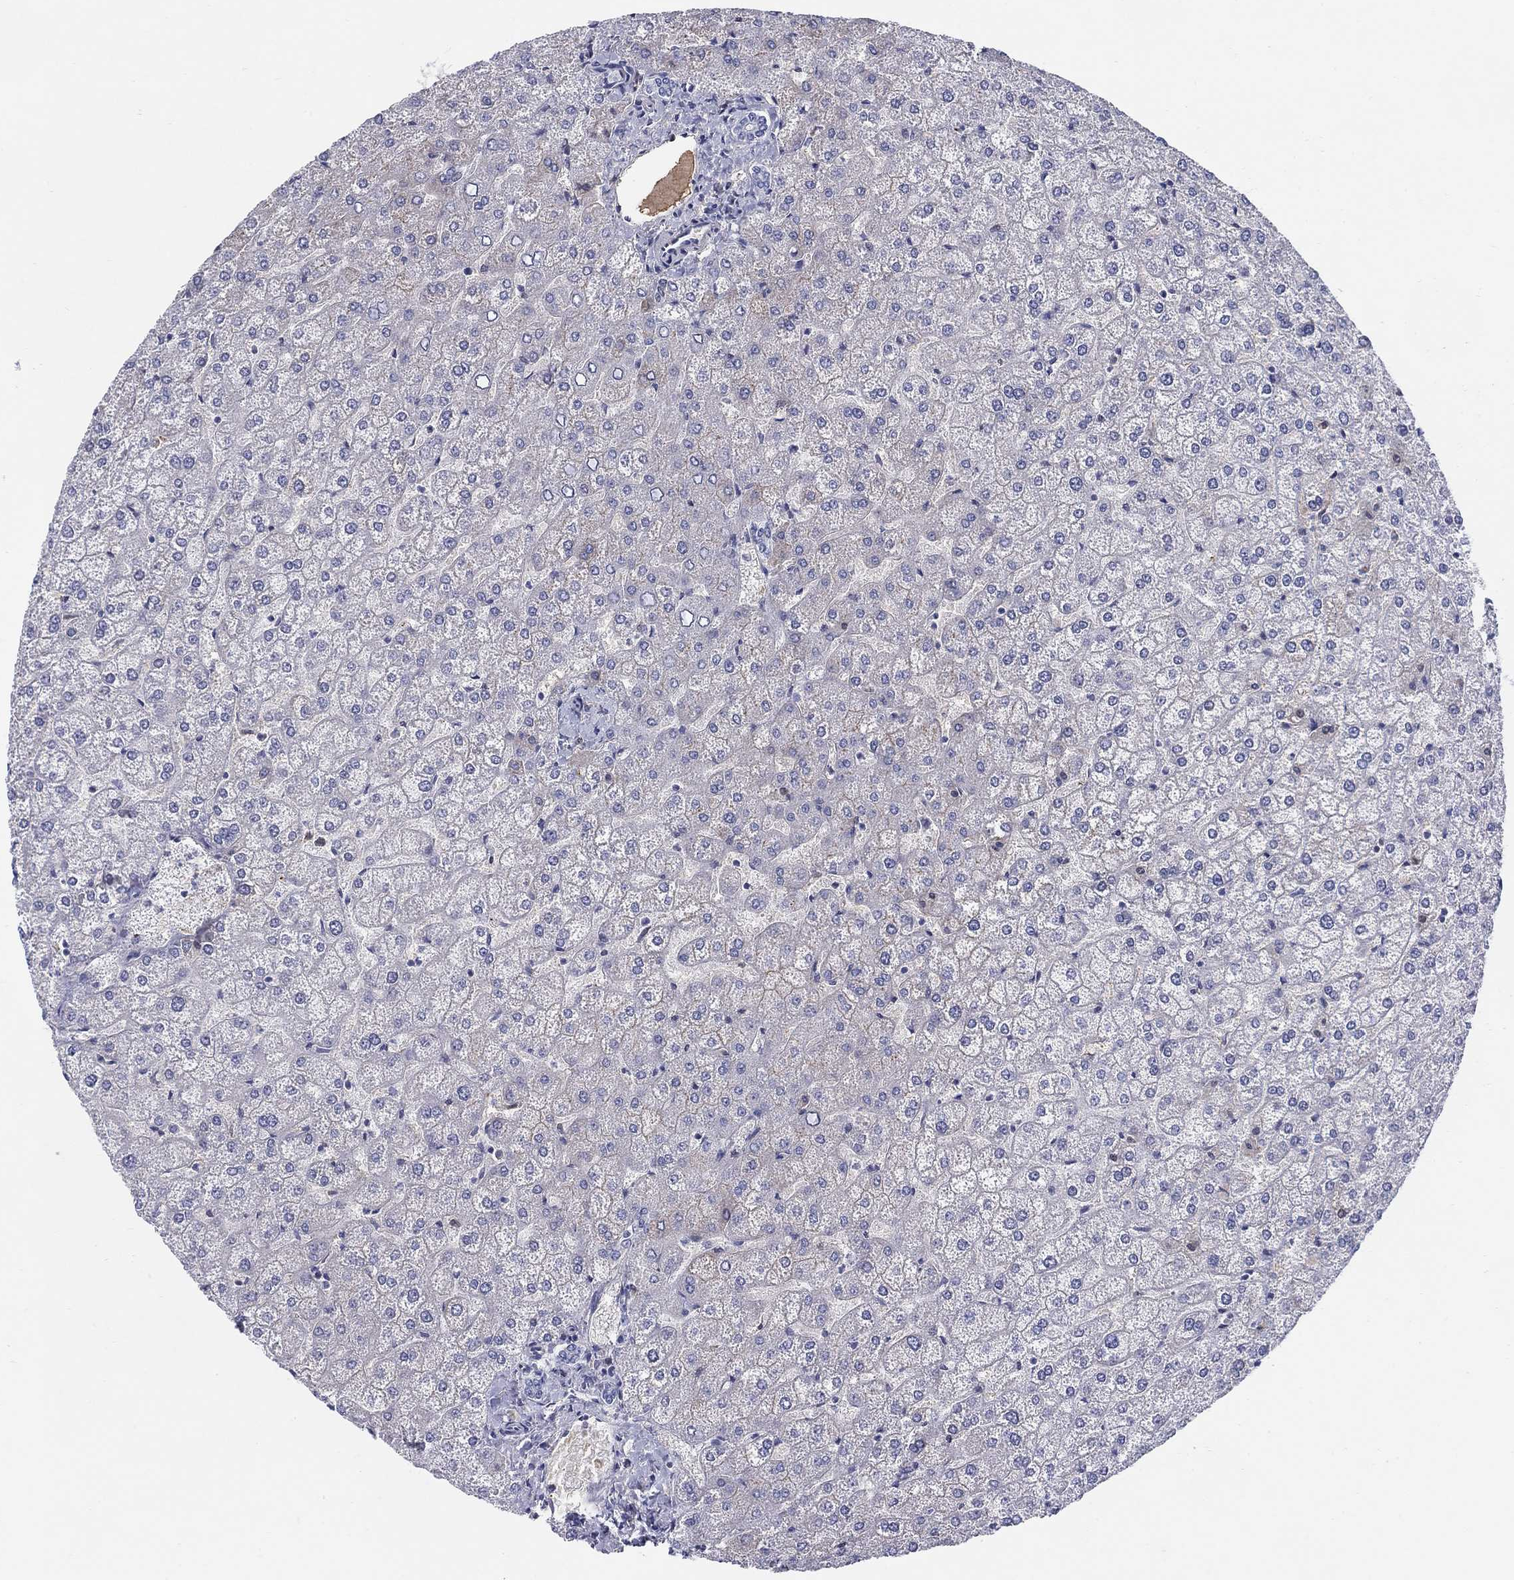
{"staining": {"intensity": "negative", "quantity": "none", "location": "none"}, "tissue": "liver", "cell_type": "Cholangiocytes", "image_type": "normal", "snomed": [{"axis": "morphology", "description": "Normal tissue, NOS"}, {"axis": "topography", "description": "Liver"}], "caption": "Immunohistochemistry (IHC) of benign liver reveals no staining in cholangiocytes. (Brightfield microscopy of DAB IHC at high magnification).", "gene": "HEATR4", "patient": {"sex": "female", "age": 32}}